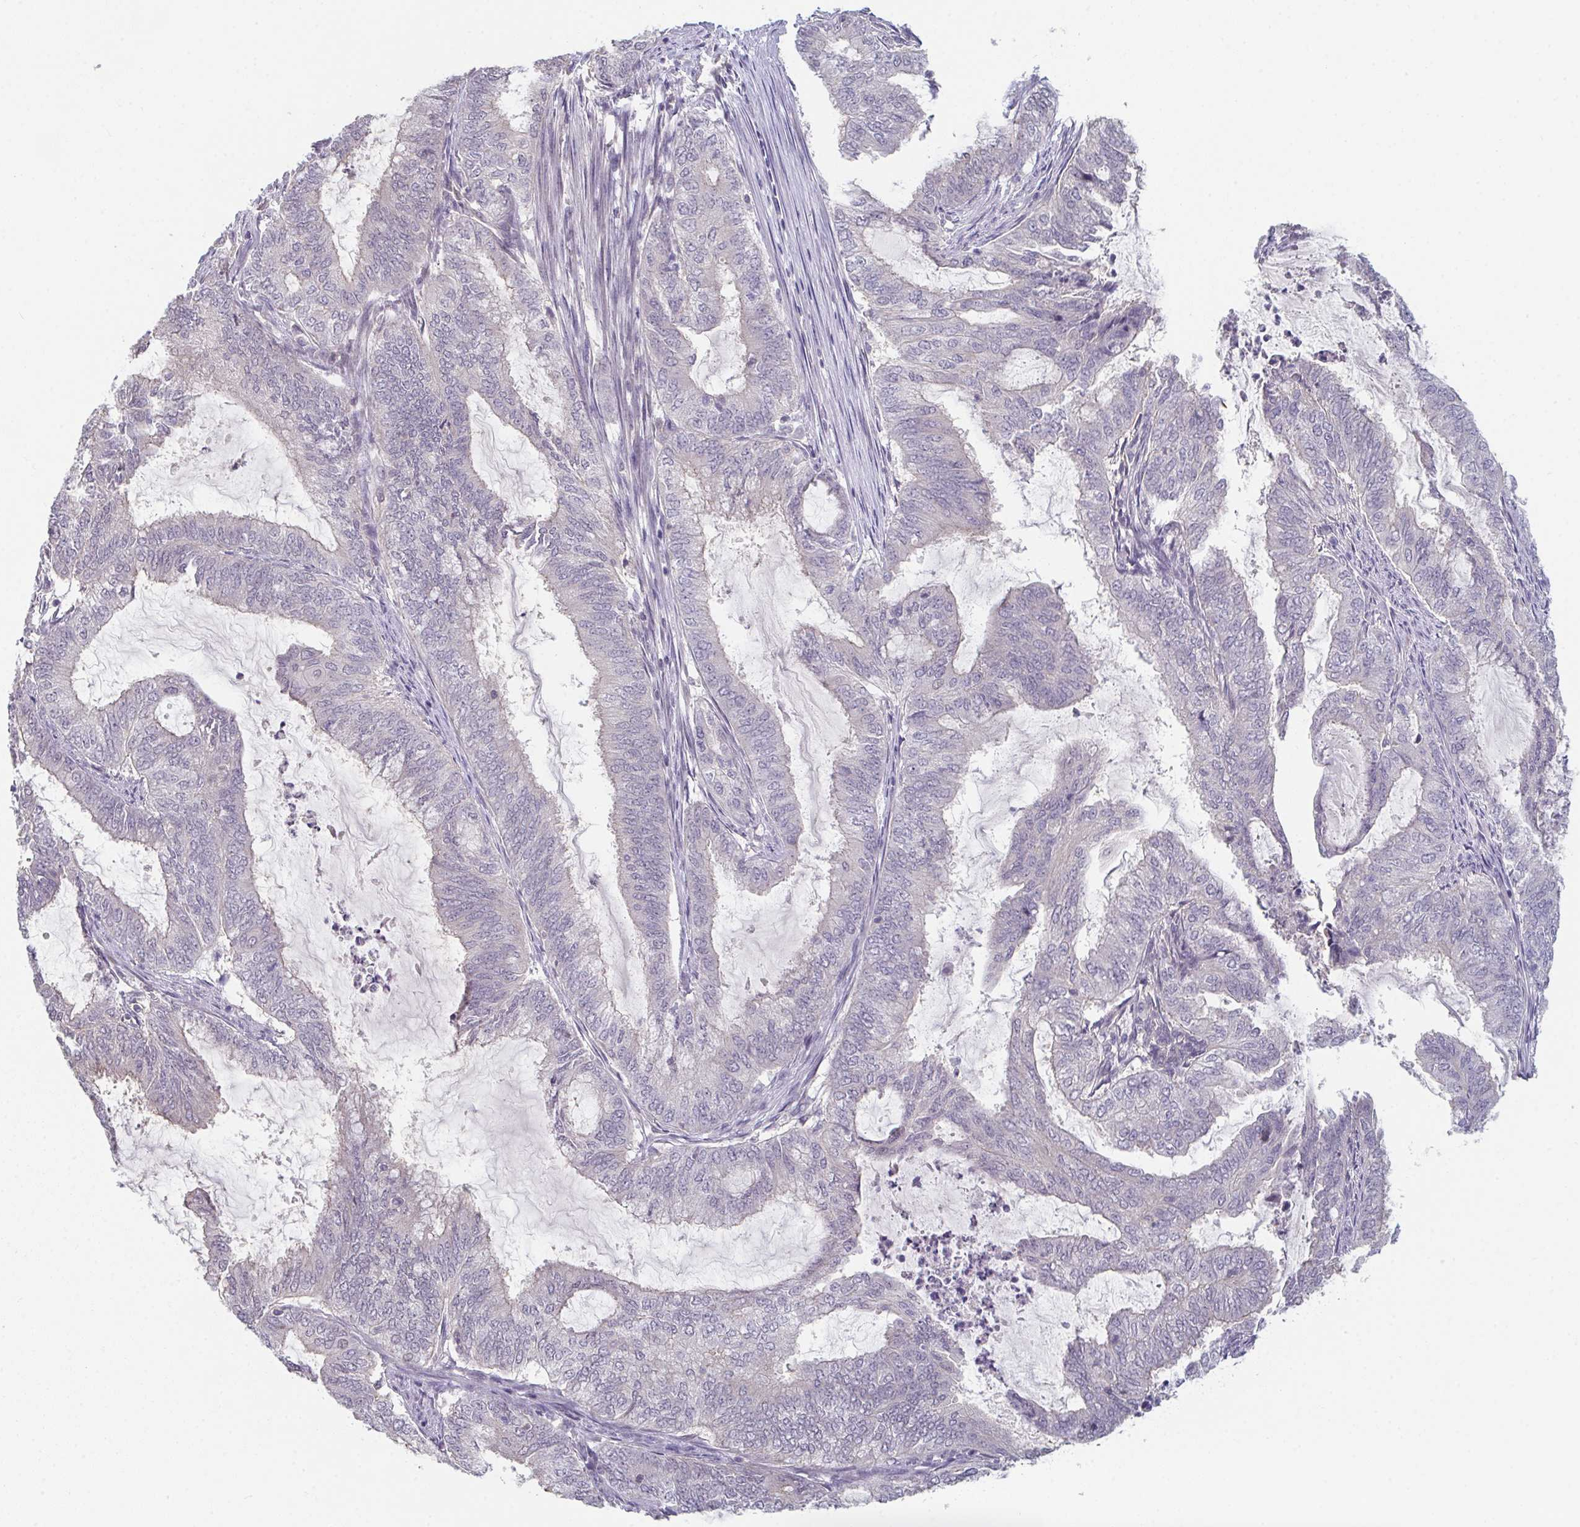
{"staining": {"intensity": "negative", "quantity": "none", "location": "none"}, "tissue": "endometrial cancer", "cell_type": "Tumor cells", "image_type": "cancer", "snomed": [{"axis": "morphology", "description": "Adenocarcinoma, NOS"}, {"axis": "topography", "description": "Endometrium"}], "caption": "An immunohistochemistry micrograph of adenocarcinoma (endometrial) is shown. There is no staining in tumor cells of adenocarcinoma (endometrial).", "gene": "ZNF214", "patient": {"sex": "female", "age": 51}}